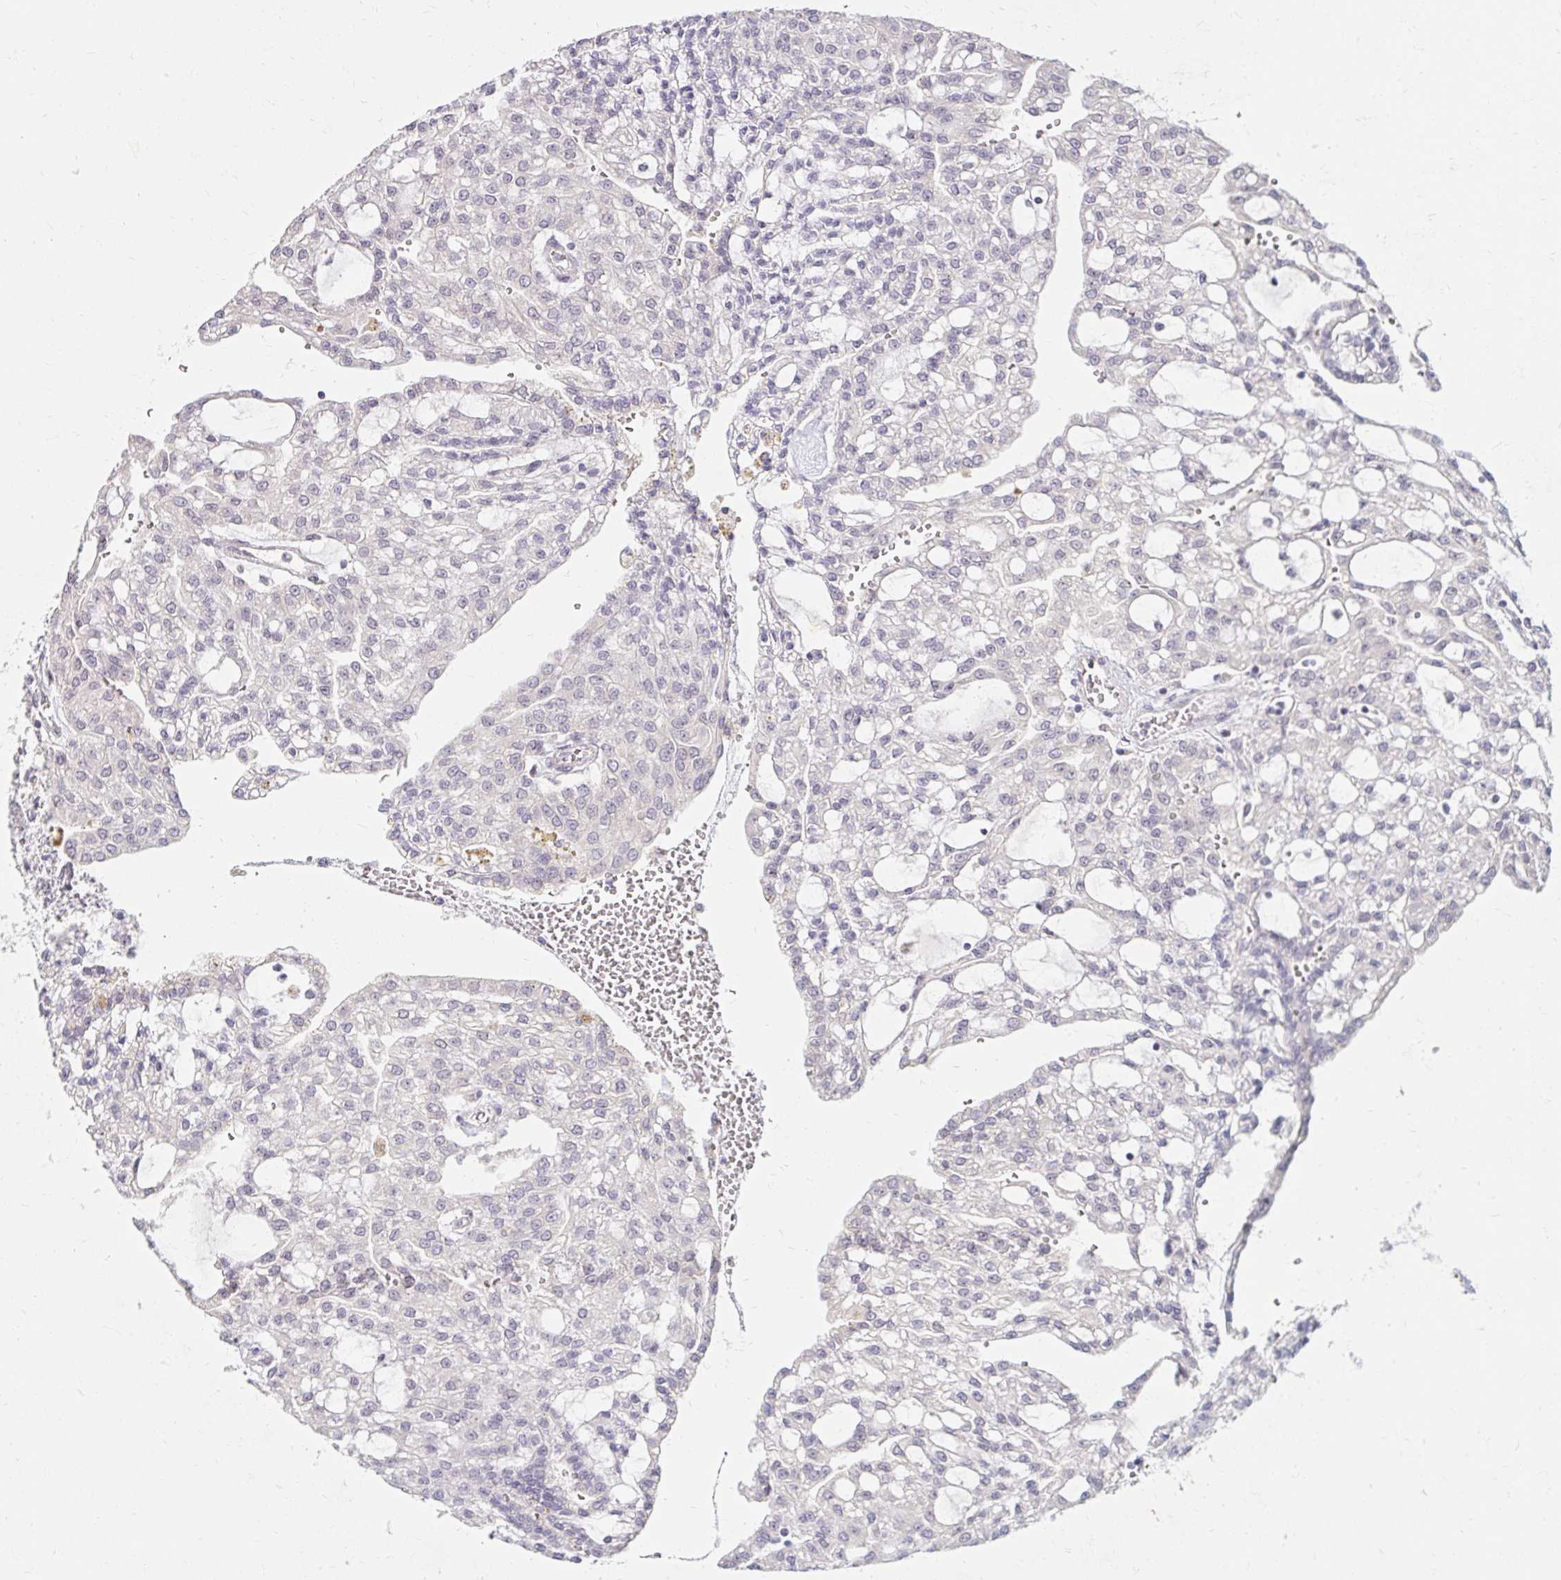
{"staining": {"intensity": "negative", "quantity": "none", "location": "none"}, "tissue": "renal cancer", "cell_type": "Tumor cells", "image_type": "cancer", "snomed": [{"axis": "morphology", "description": "Adenocarcinoma, NOS"}, {"axis": "topography", "description": "Kidney"}], "caption": "Histopathology image shows no significant protein positivity in tumor cells of adenocarcinoma (renal). (DAB (3,3'-diaminobenzidine) IHC with hematoxylin counter stain).", "gene": "DDN", "patient": {"sex": "male", "age": 63}}